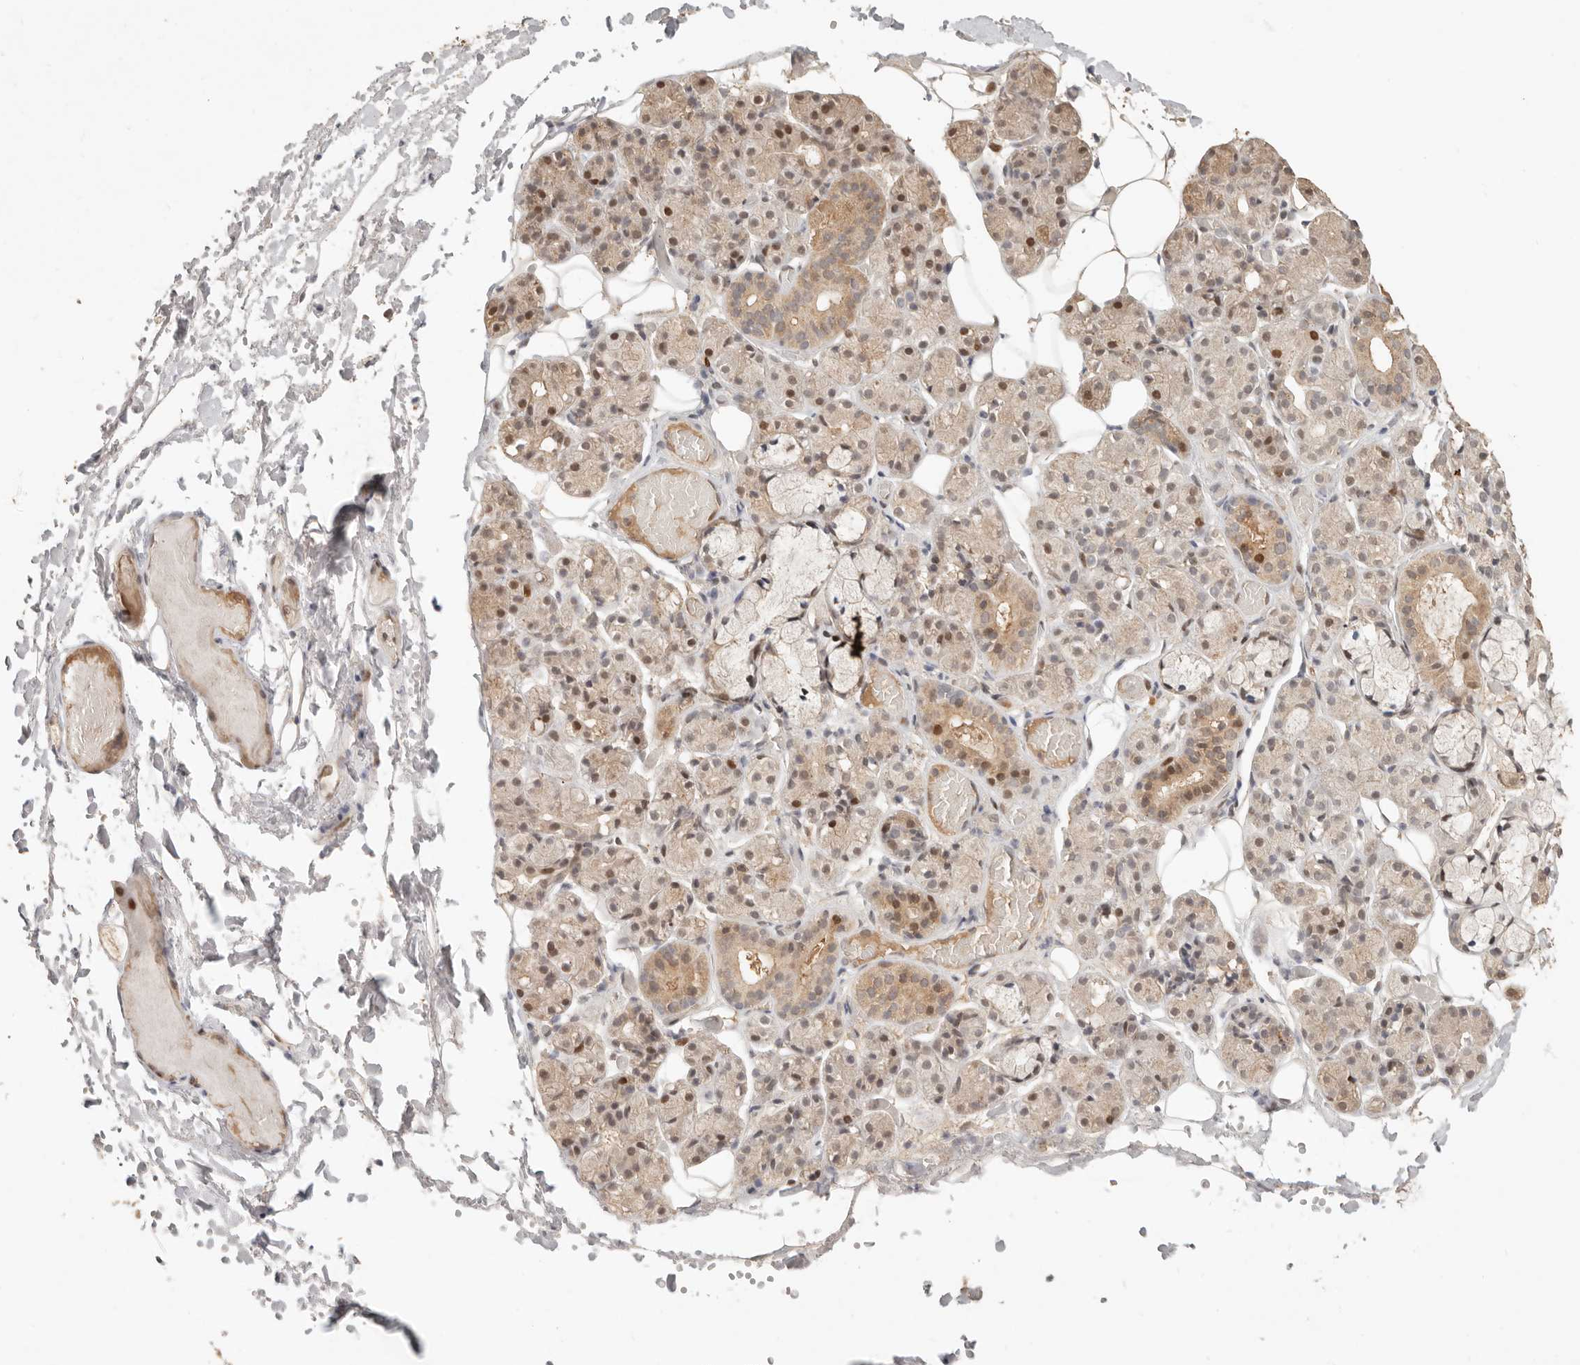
{"staining": {"intensity": "moderate", "quantity": "25%-75%", "location": "cytoplasmic/membranous,nuclear"}, "tissue": "salivary gland", "cell_type": "Glandular cells", "image_type": "normal", "snomed": [{"axis": "morphology", "description": "Normal tissue, NOS"}, {"axis": "topography", "description": "Salivary gland"}], "caption": "Immunohistochemistry (IHC) photomicrograph of benign salivary gland: salivary gland stained using immunohistochemistry exhibits medium levels of moderate protein expression localized specifically in the cytoplasmic/membranous,nuclear of glandular cells, appearing as a cytoplasmic/membranous,nuclear brown color.", "gene": "NPAS2", "patient": {"sex": "male", "age": 63}}